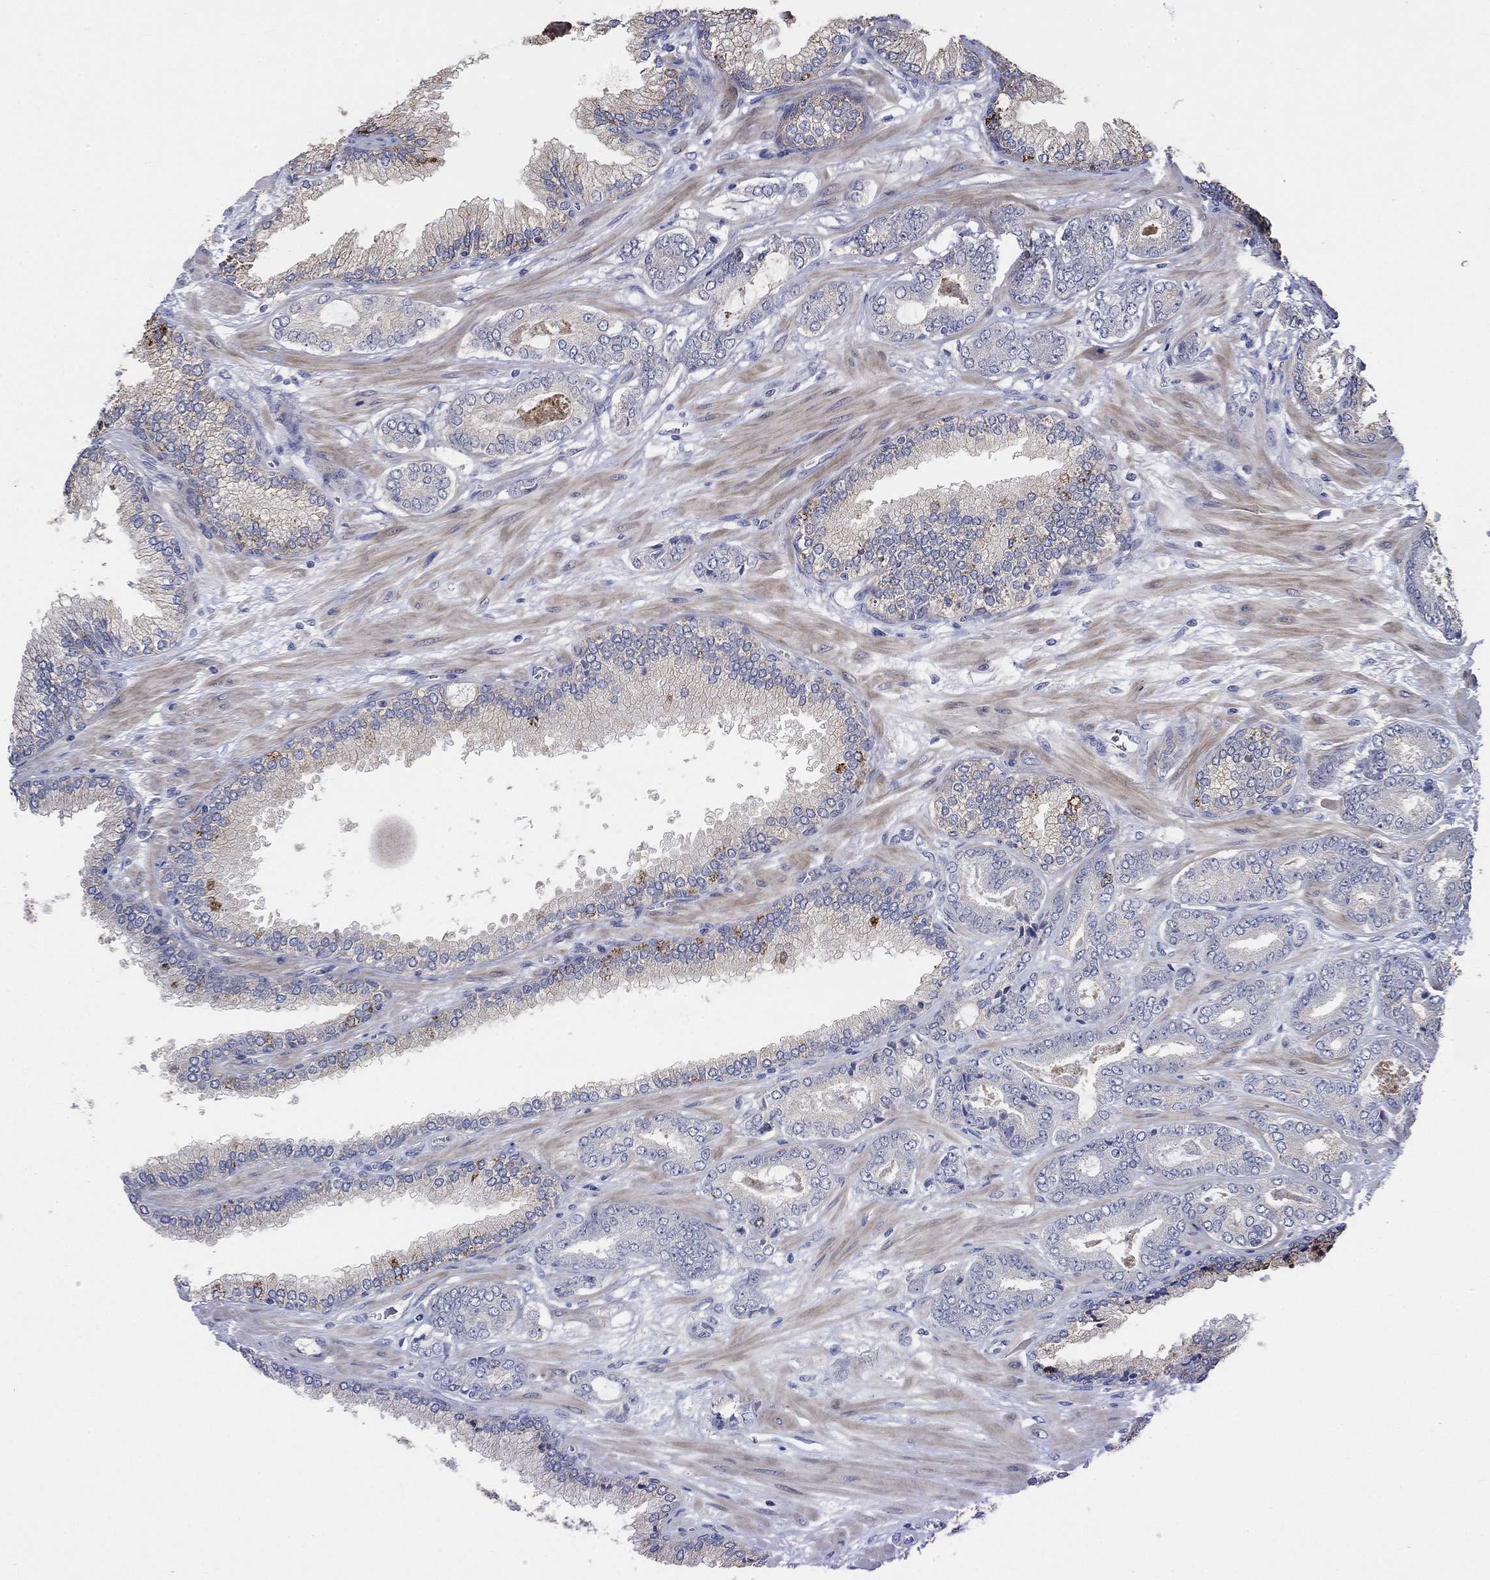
{"staining": {"intensity": "moderate", "quantity": "<25%", "location": "cytoplasmic/membranous"}, "tissue": "prostate cancer", "cell_type": "Tumor cells", "image_type": "cancer", "snomed": [{"axis": "morphology", "description": "Adenocarcinoma, Low grade"}, {"axis": "topography", "description": "Prostate"}], "caption": "About <25% of tumor cells in human prostate cancer (adenocarcinoma (low-grade)) demonstrate moderate cytoplasmic/membranous protein expression as visualized by brown immunohistochemical staining.", "gene": "PRC1", "patient": {"sex": "male", "age": 69}}